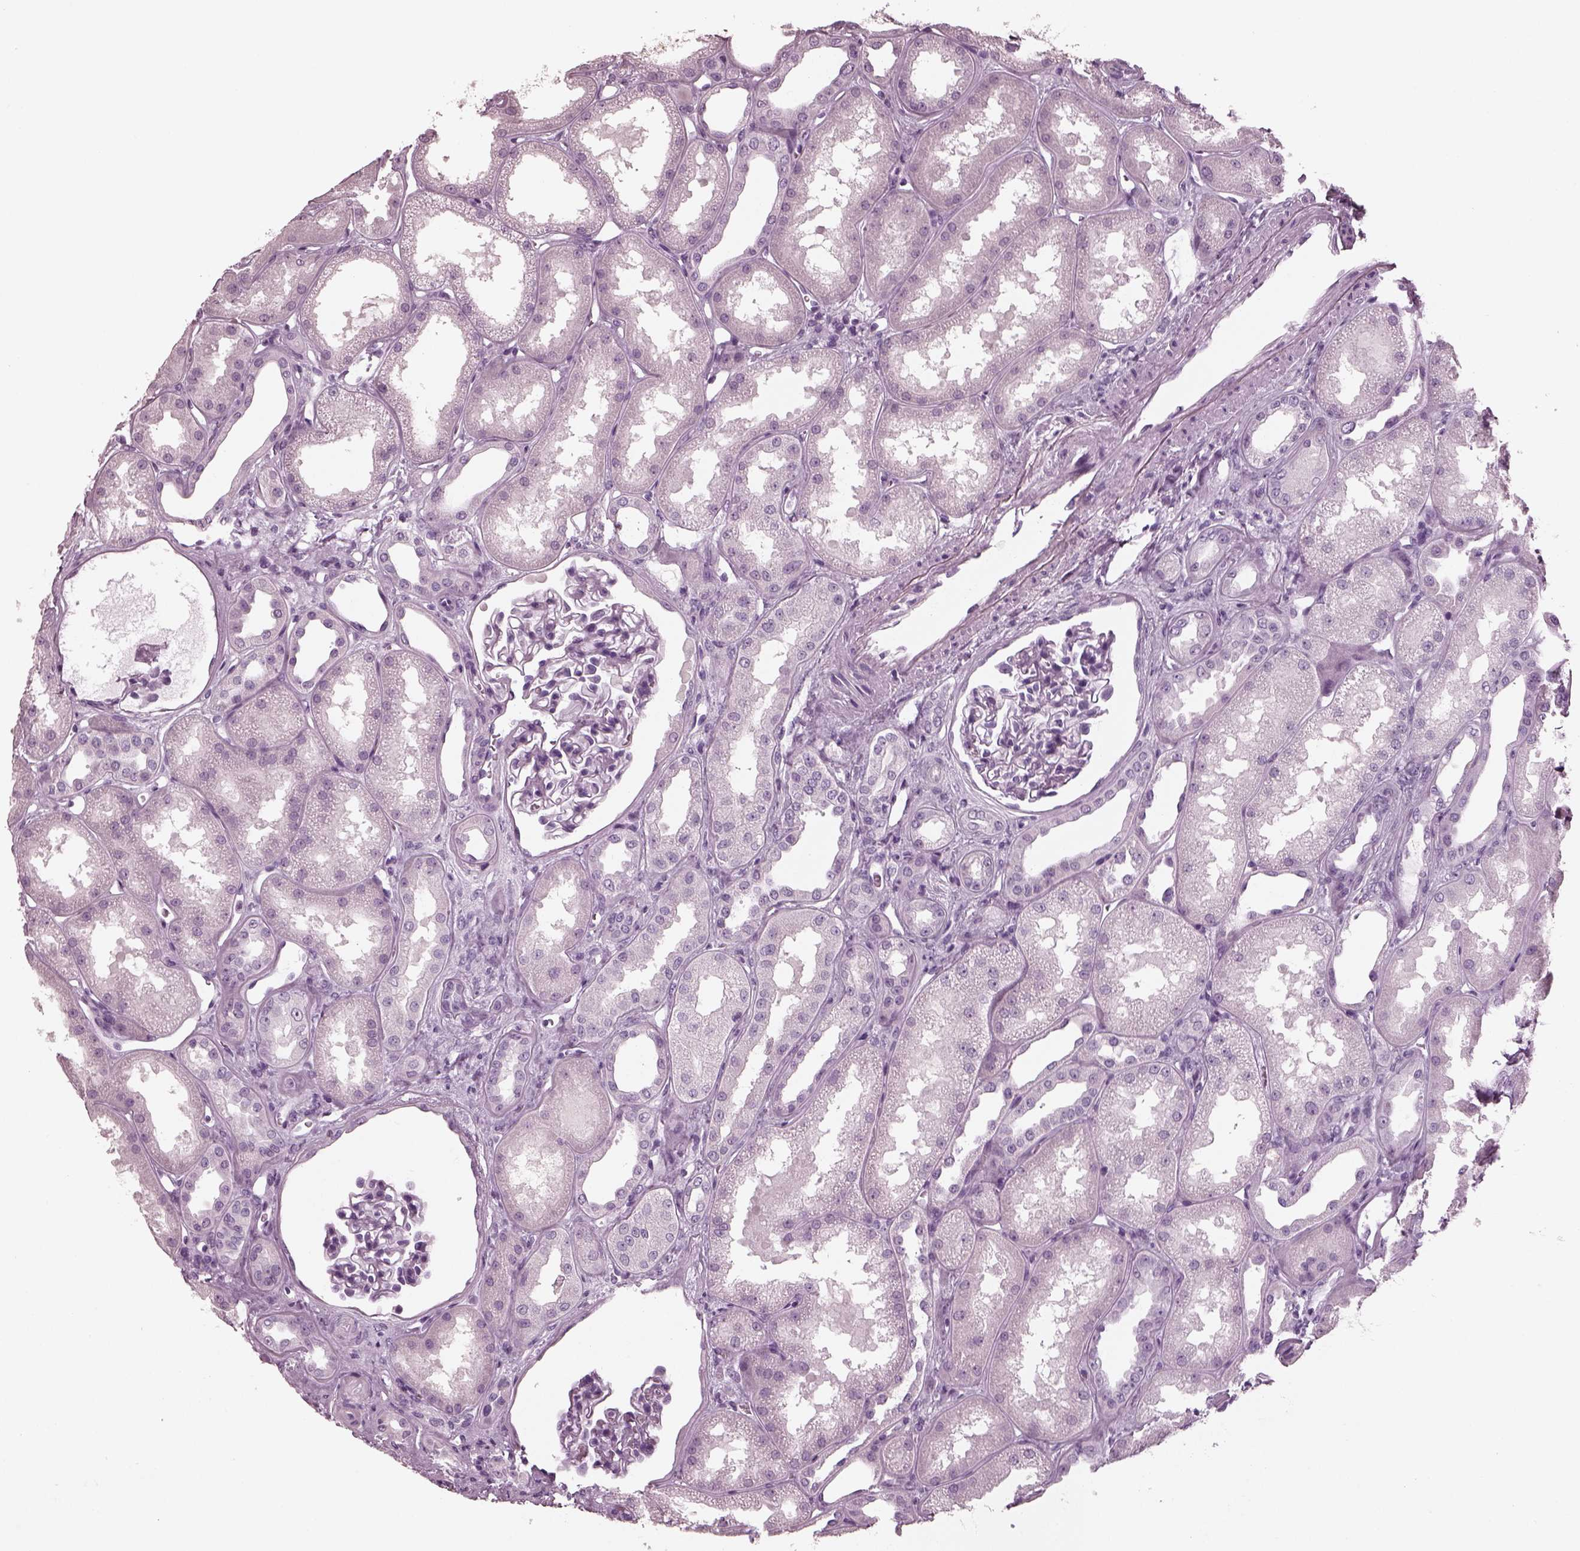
{"staining": {"intensity": "negative", "quantity": "none", "location": "none"}, "tissue": "kidney", "cell_type": "Cells in glomeruli", "image_type": "normal", "snomed": [{"axis": "morphology", "description": "Normal tissue, NOS"}, {"axis": "topography", "description": "Kidney"}], "caption": "IHC photomicrograph of normal kidney stained for a protein (brown), which exhibits no expression in cells in glomeruli.", "gene": "RCVRN", "patient": {"sex": "male", "age": 61}}